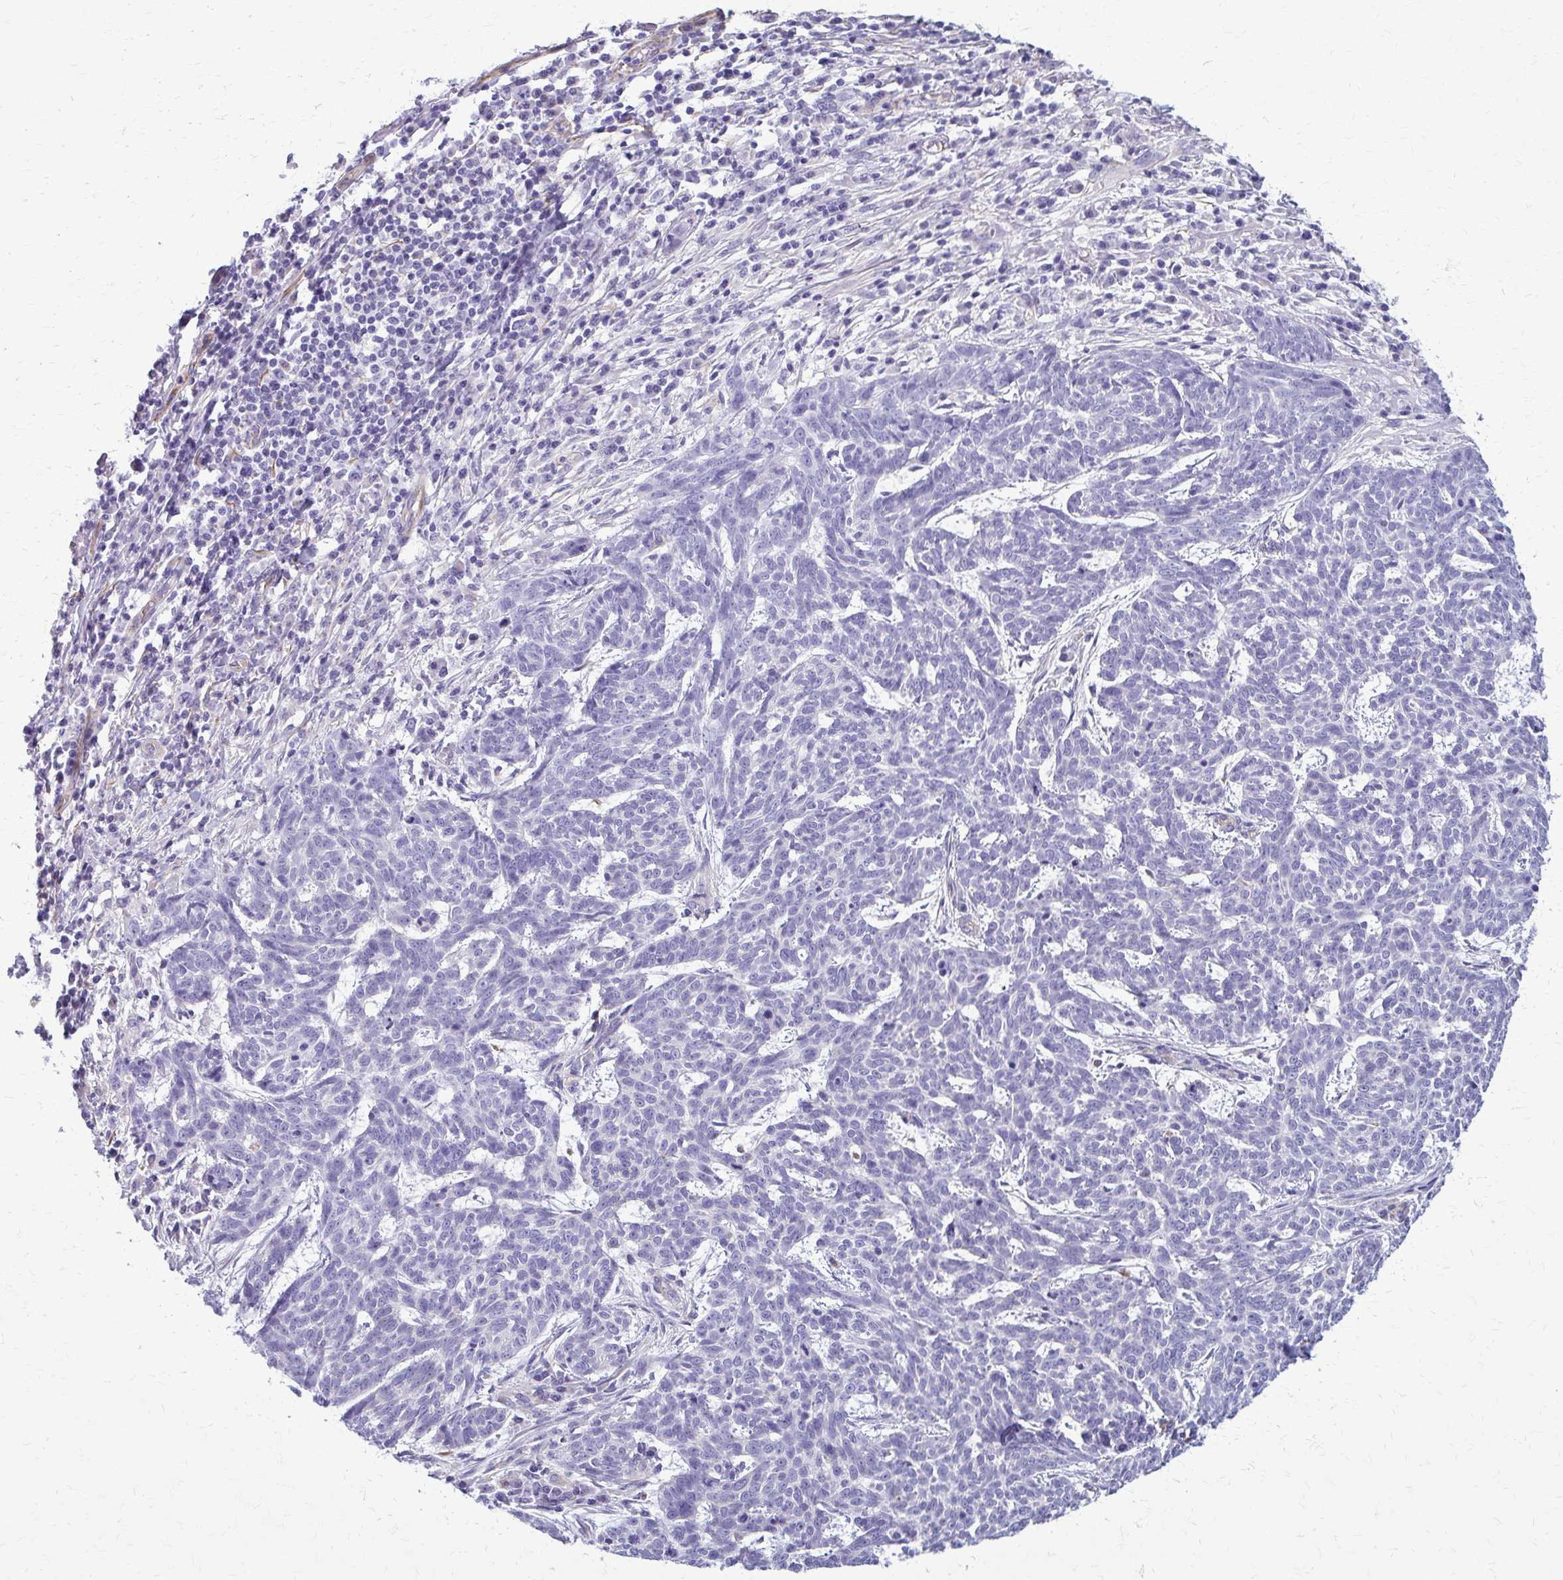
{"staining": {"intensity": "negative", "quantity": "none", "location": "none"}, "tissue": "skin cancer", "cell_type": "Tumor cells", "image_type": "cancer", "snomed": [{"axis": "morphology", "description": "Basal cell carcinoma"}, {"axis": "topography", "description": "Skin"}], "caption": "Immunohistochemistry histopathology image of neoplastic tissue: human skin cancer (basal cell carcinoma) stained with DAB demonstrates no significant protein expression in tumor cells. (DAB (3,3'-diaminobenzidine) IHC, high magnification).", "gene": "GFAP", "patient": {"sex": "female", "age": 93}}